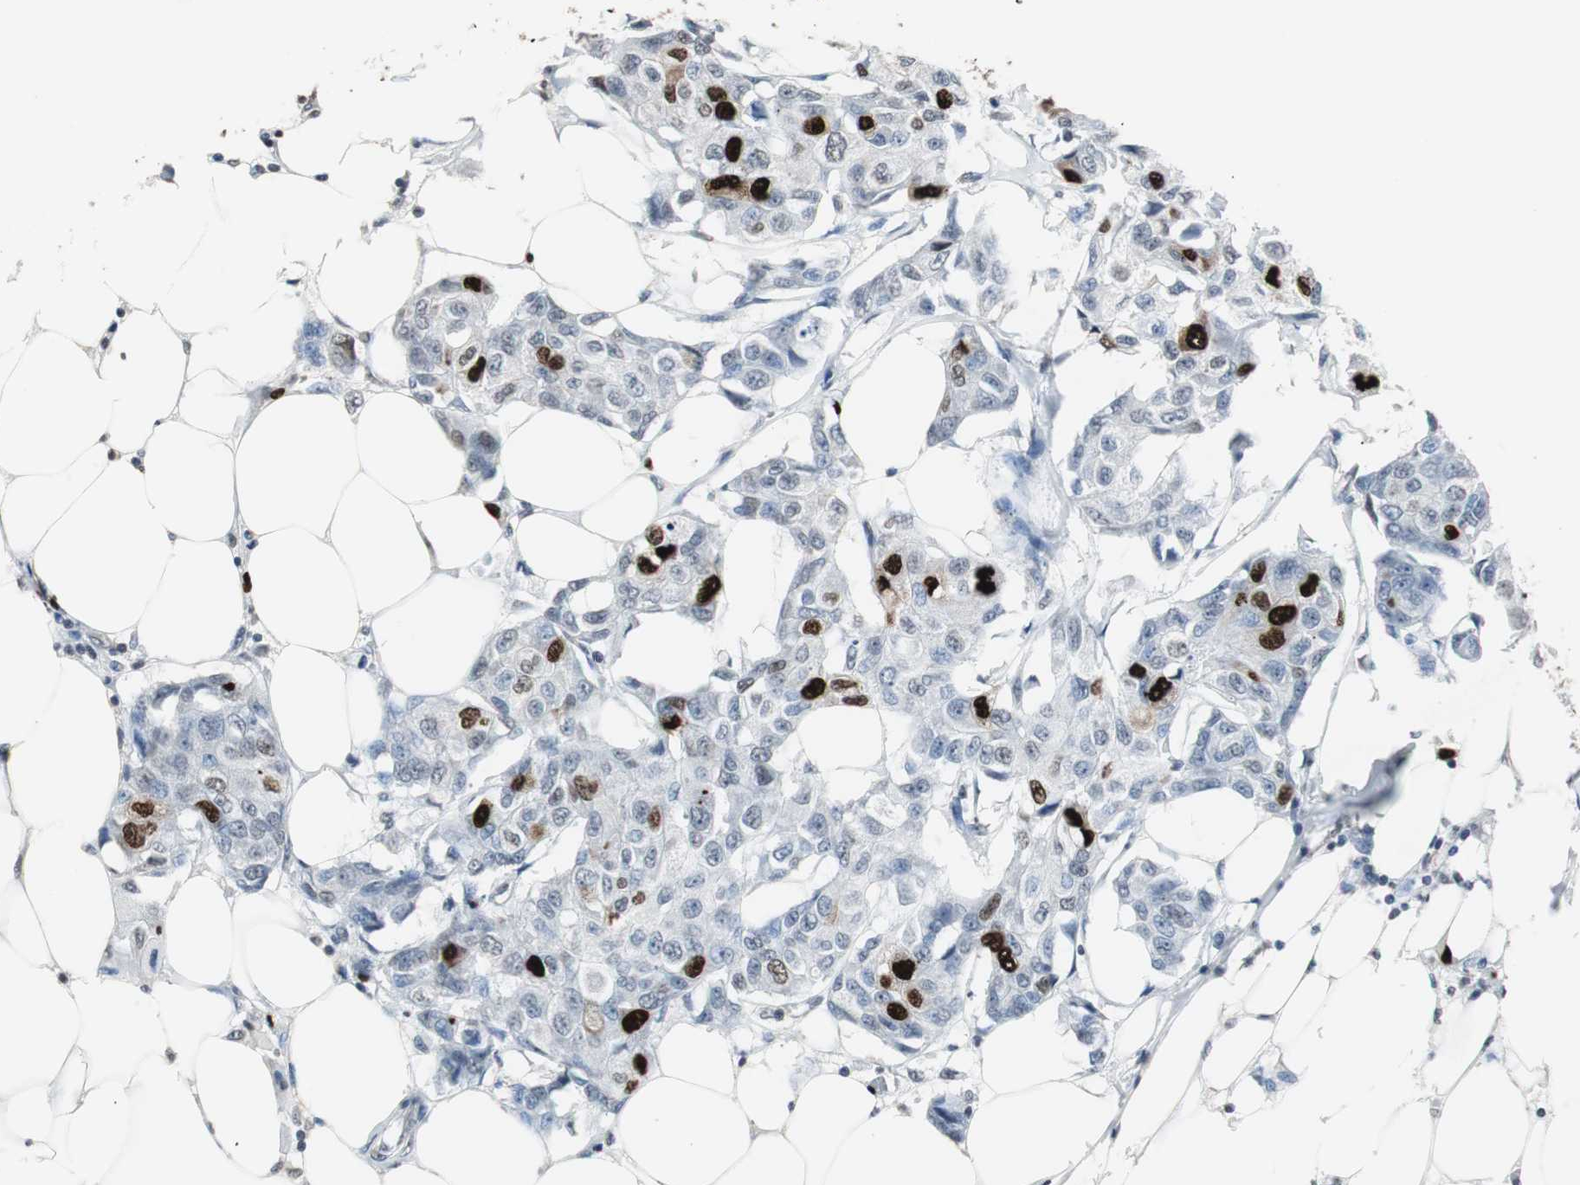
{"staining": {"intensity": "strong", "quantity": "25%-75%", "location": "nuclear"}, "tissue": "breast cancer", "cell_type": "Tumor cells", "image_type": "cancer", "snomed": [{"axis": "morphology", "description": "Duct carcinoma"}, {"axis": "topography", "description": "Breast"}], "caption": "There is high levels of strong nuclear expression in tumor cells of breast invasive ductal carcinoma, as demonstrated by immunohistochemical staining (brown color).", "gene": "TOP2A", "patient": {"sex": "female", "age": 80}}